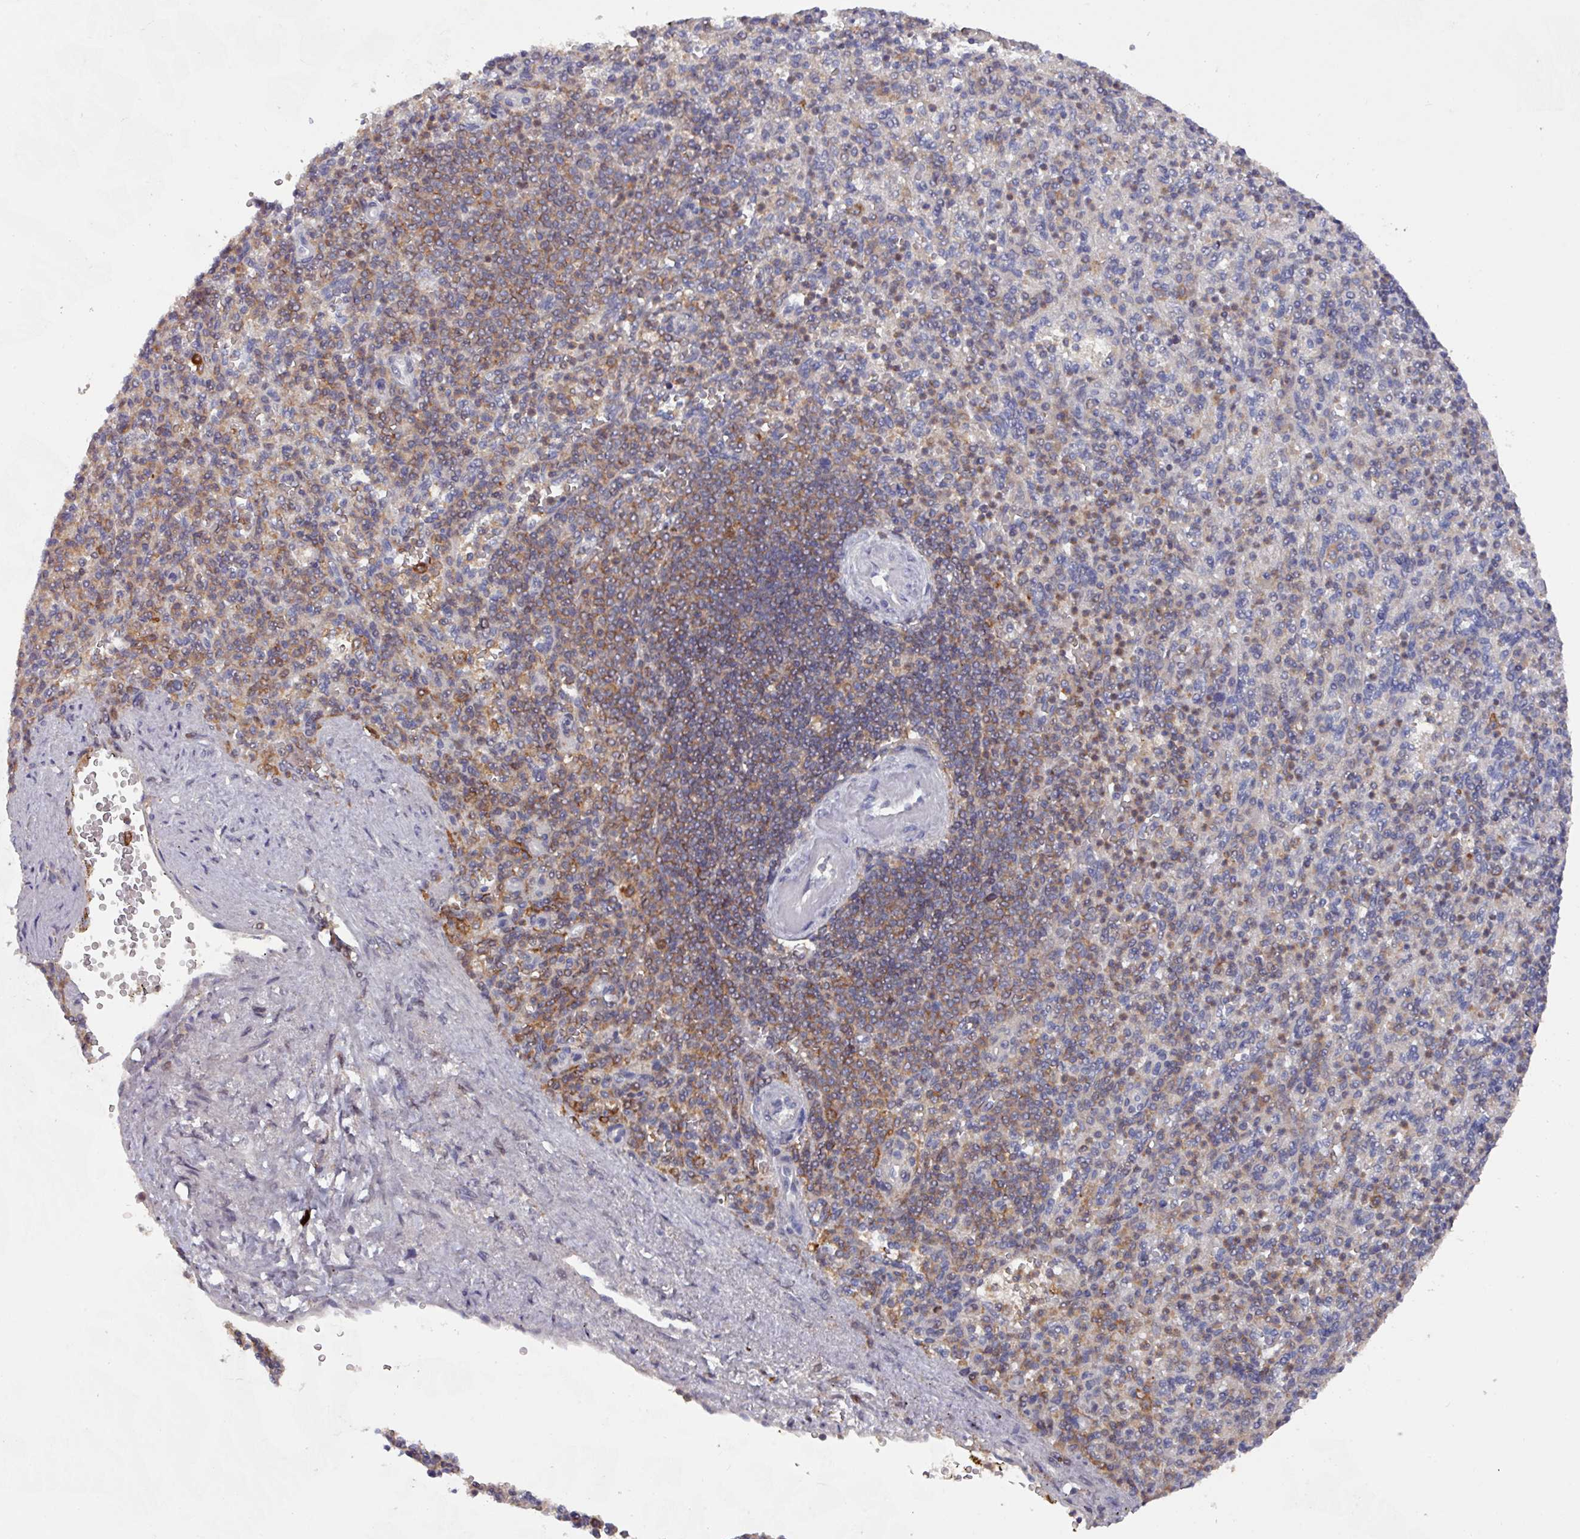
{"staining": {"intensity": "moderate", "quantity": "25%-75%", "location": "cytoplasmic/membranous"}, "tissue": "spleen", "cell_type": "Cells in red pulp", "image_type": "normal", "snomed": [{"axis": "morphology", "description": "Normal tissue, NOS"}, {"axis": "topography", "description": "Spleen"}], "caption": "Immunohistochemistry histopathology image of benign spleen: human spleen stained using immunohistochemistry shows medium levels of moderate protein expression localized specifically in the cytoplasmic/membranous of cells in red pulp, appearing as a cytoplasmic/membranous brown color.", "gene": "PRRX1", "patient": {"sex": "female", "age": 74}}